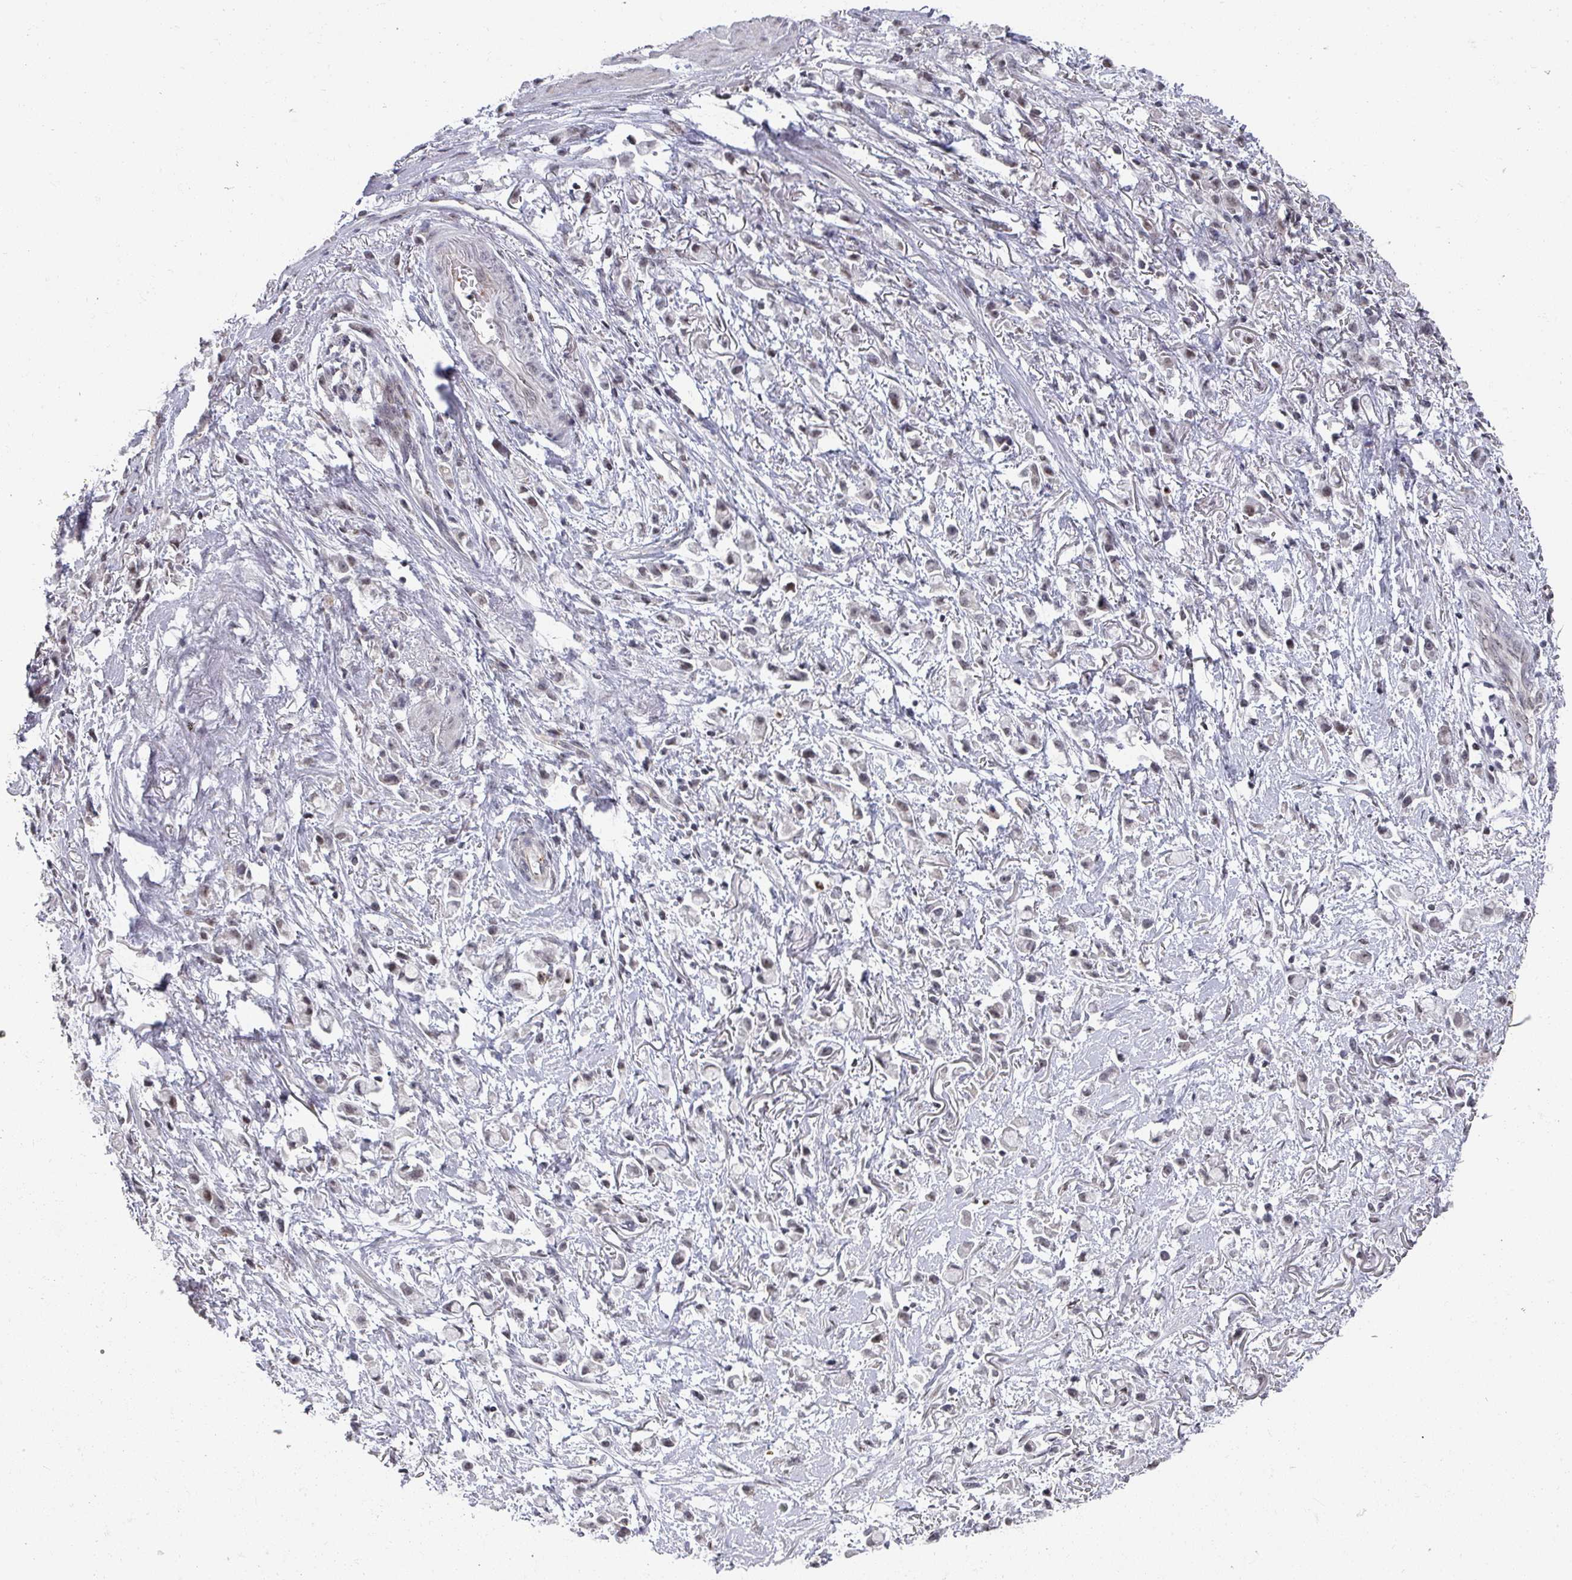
{"staining": {"intensity": "negative", "quantity": "none", "location": "none"}, "tissue": "stomach cancer", "cell_type": "Tumor cells", "image_type": "cancer", "snomed": [{"axis": "morphology", "description": "Adenocarcinoma, NOS"}, {"axis": "topography", "description": "Stomach"}], "caption": "Protein analysis of adenocarcinoma (stomach) exhibits no significant positivity in tumor cells. (DAB immunohistochemistry (IHC) with hematoxylin counter stain).", "gene": "ZNF654", "patient": {"sex": "female", "age": 81}}